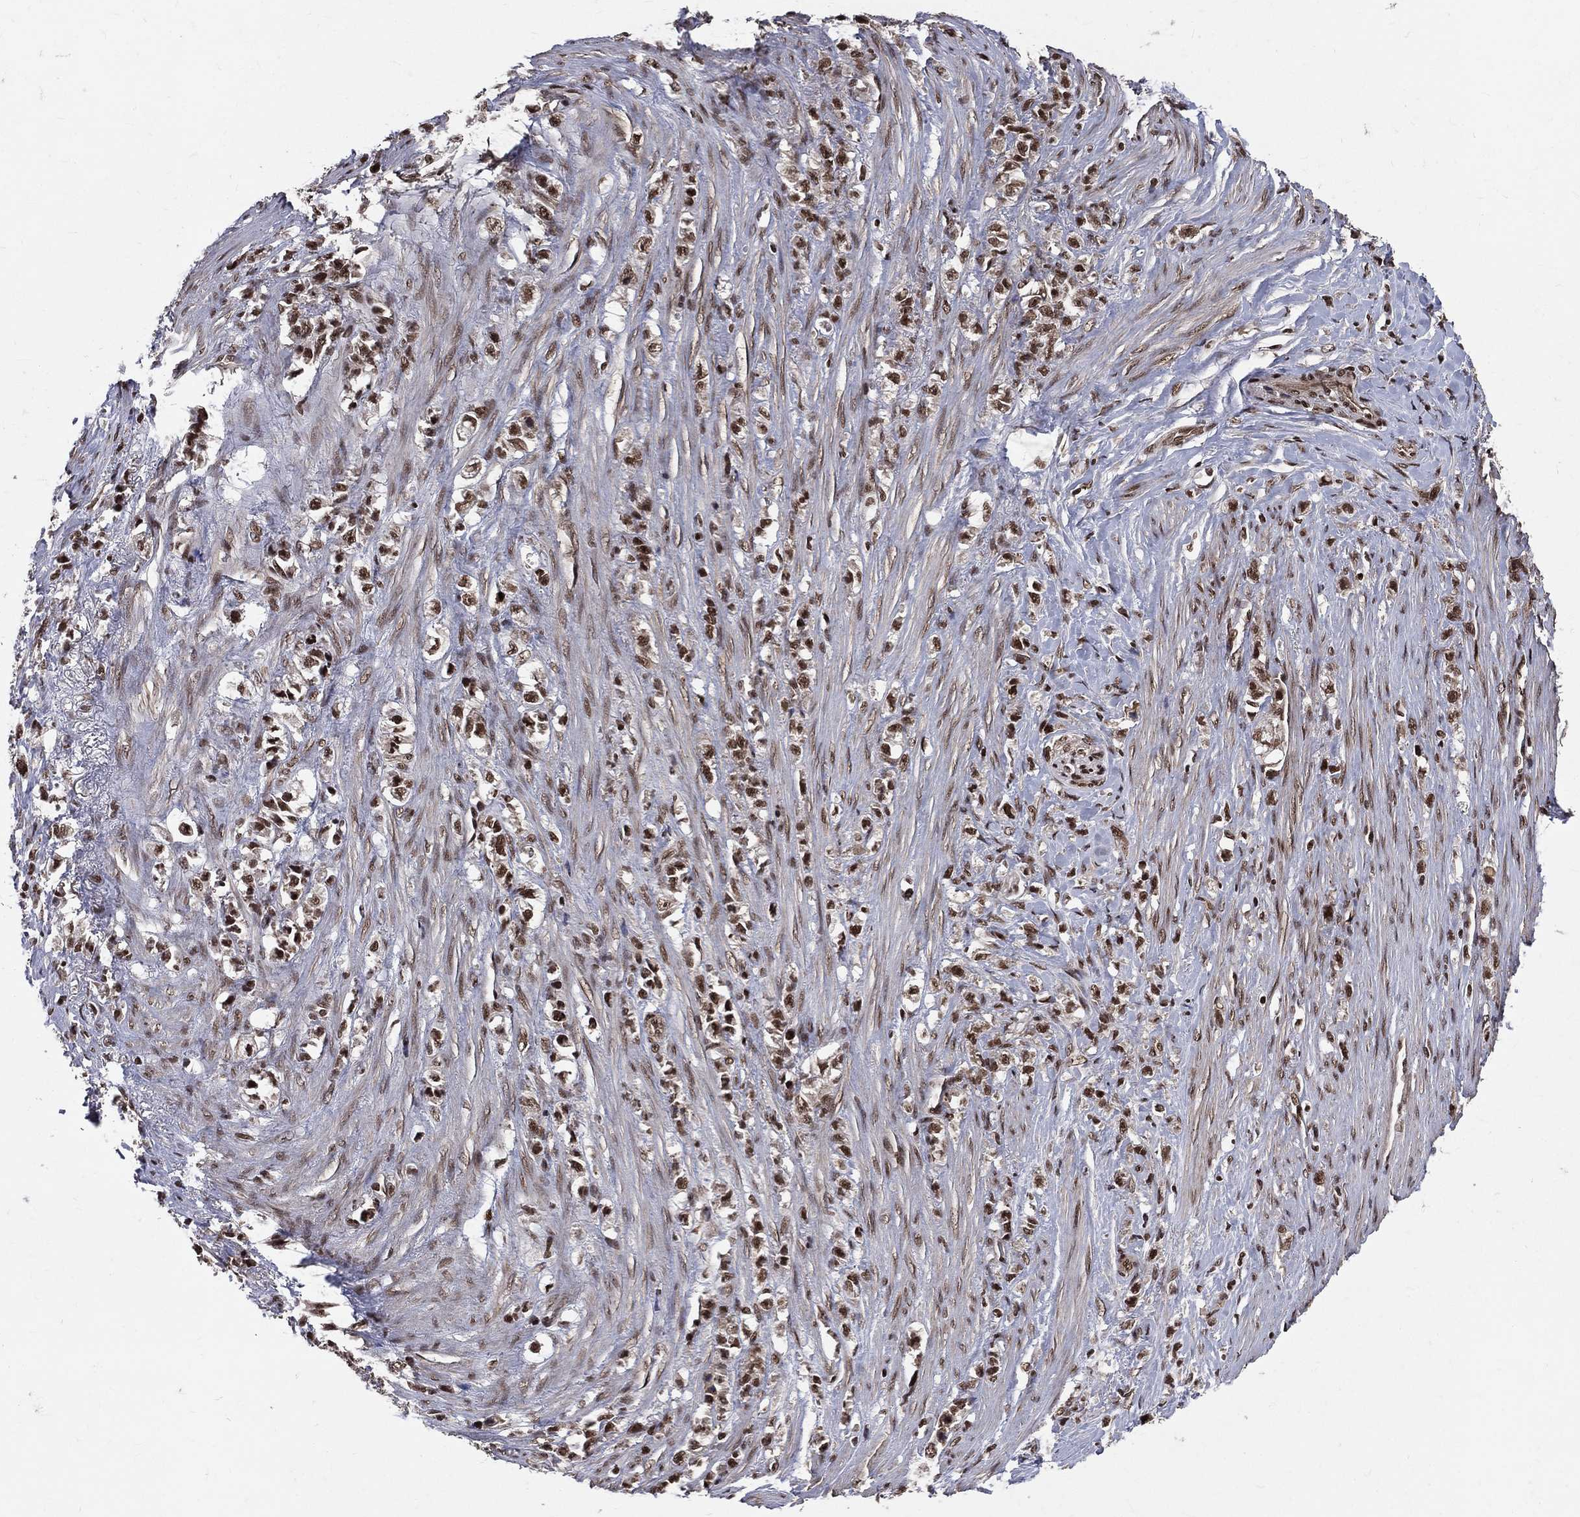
{"staining": {"intensity": "strong", "quantity": ">75%", "location": "nuclear"}, "tissue": "stomach cancer", "cell_type": "Tumor cells", "image_type": "cancer", "snomed": [{"axis": "morphology", "description": "Adenocarcinoma, NOS"}, {"axis": "topography", "description": "Stomach, lower"}], "caption": "The image shows staining of stomach cancer (adenocarcinoma), revealing strong nuclear protein staining (brown color) within tumor cells. The staining is performed using DAB brown chromogen to label protein expression. The nuclei are counter-stained blue using hematoxylin.", "gene": "SMC3", "patient": {"sex": "male", "age": 88}}